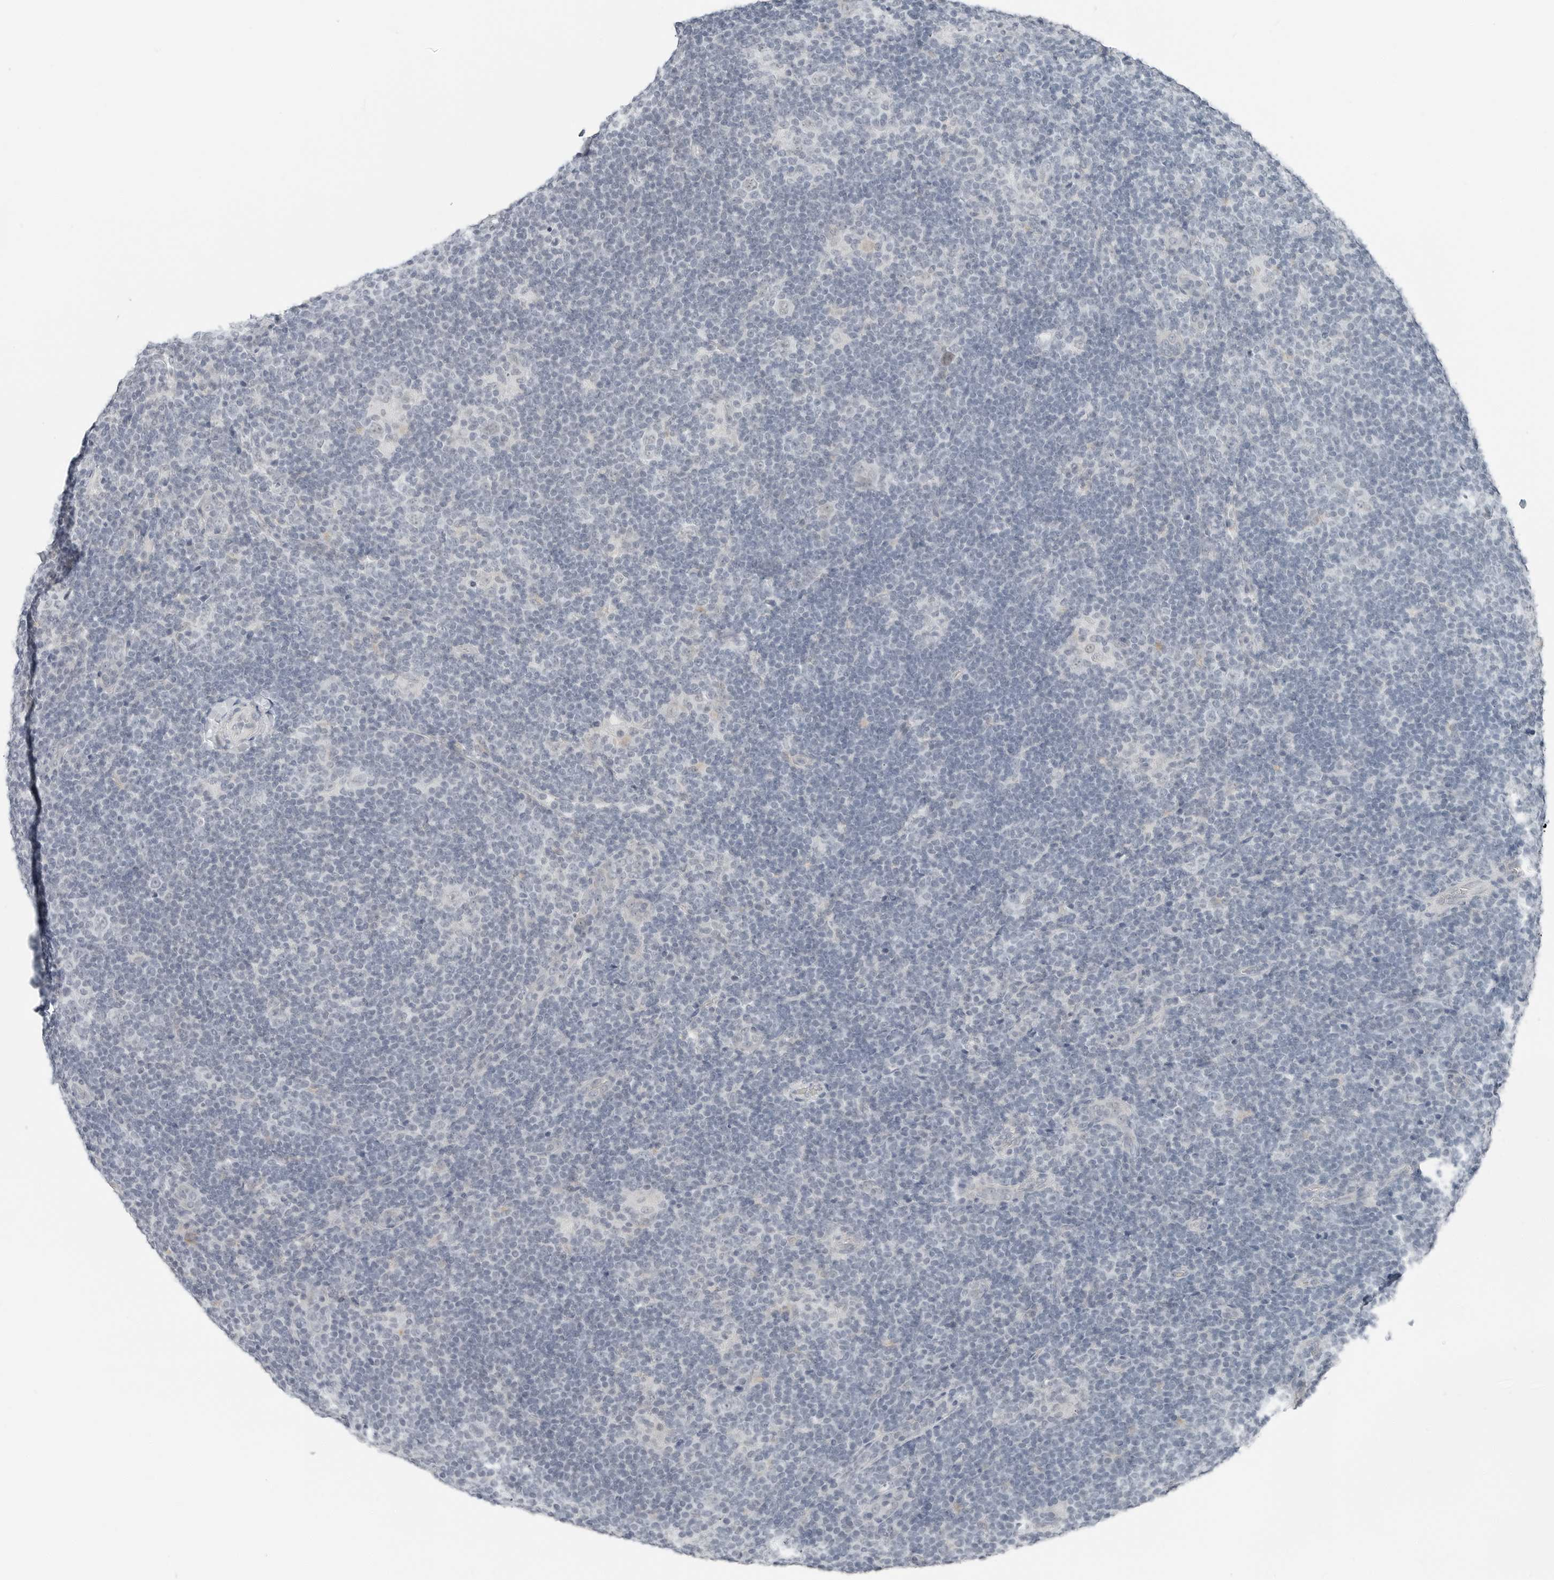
{"staining": {"intensity": "negative", "quantity": "none", "location": "none"}, "tissue": "lymphoma", "cell_type": "Tumor cells", "image_type": "cancer", "snomed": [{"axis": "morphology", "description": "Hodgkin's disease, NOS"}, {"axis": "topography", "description": "Lymph node"}], "caption": "A photomicrograph of human lymphoma is negative for staining in tumor cells.", "gene": "XIRP1", "patient": {"sex": "female", "age": 57}}